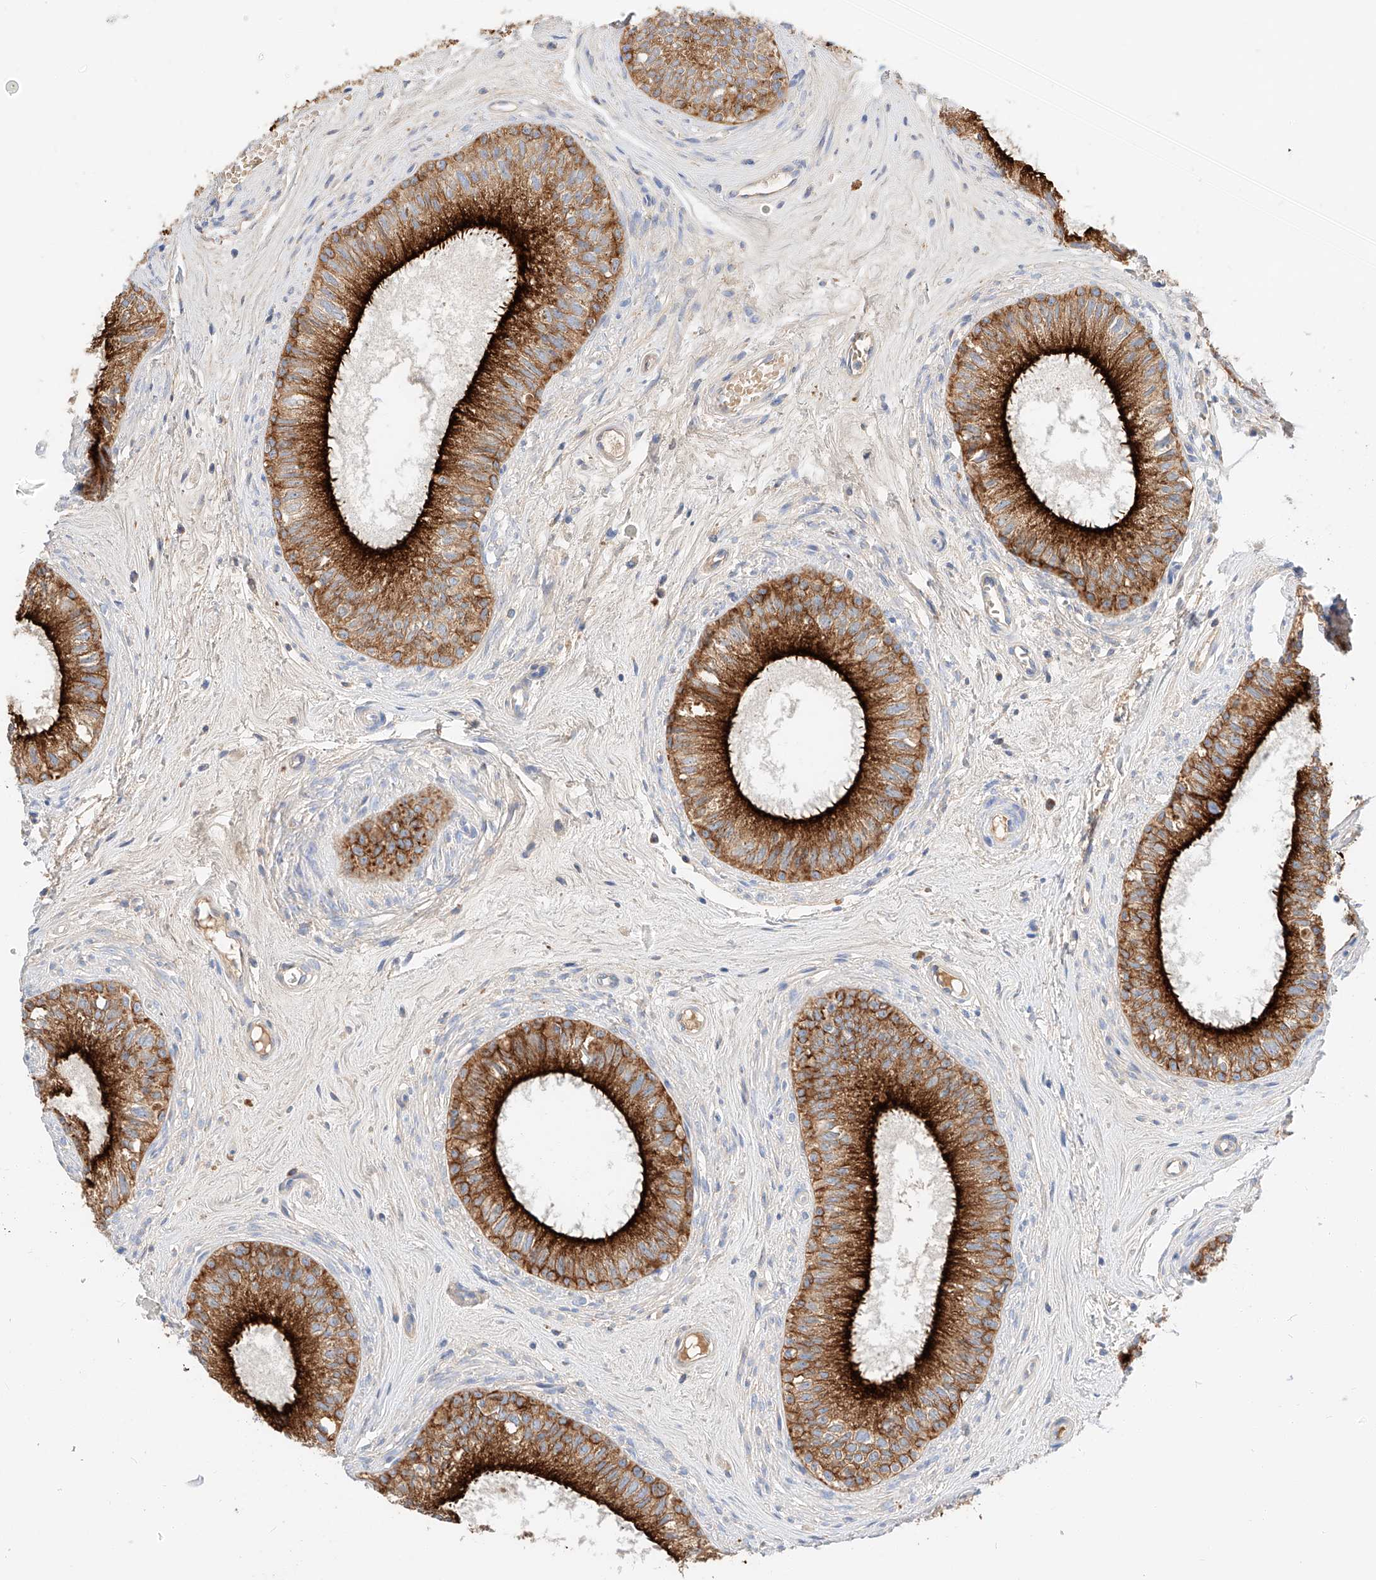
{"staining": {"intensity": "strong", "quantity": ">75%", "location": "cytoplasmic/membranous"}, "tissue": "epididymis", "cell_type": "Glandular cells", "image_type": "normal", "snomed": [{"axis": "morphology", "description": "Normal tissue, NOS"}, {"axis": "topography", "description": "Epididymis"}], "caption": "Immunohistochemistry (IHC) photomicrograph of benign human epididymis stained for a protein (brown), which displays high levels of strong cytoplasmic/membranous expression in approximately >75% of glandular cells.", "gene": "MAP7", "patient": {"sex": "male", "age": 71}}